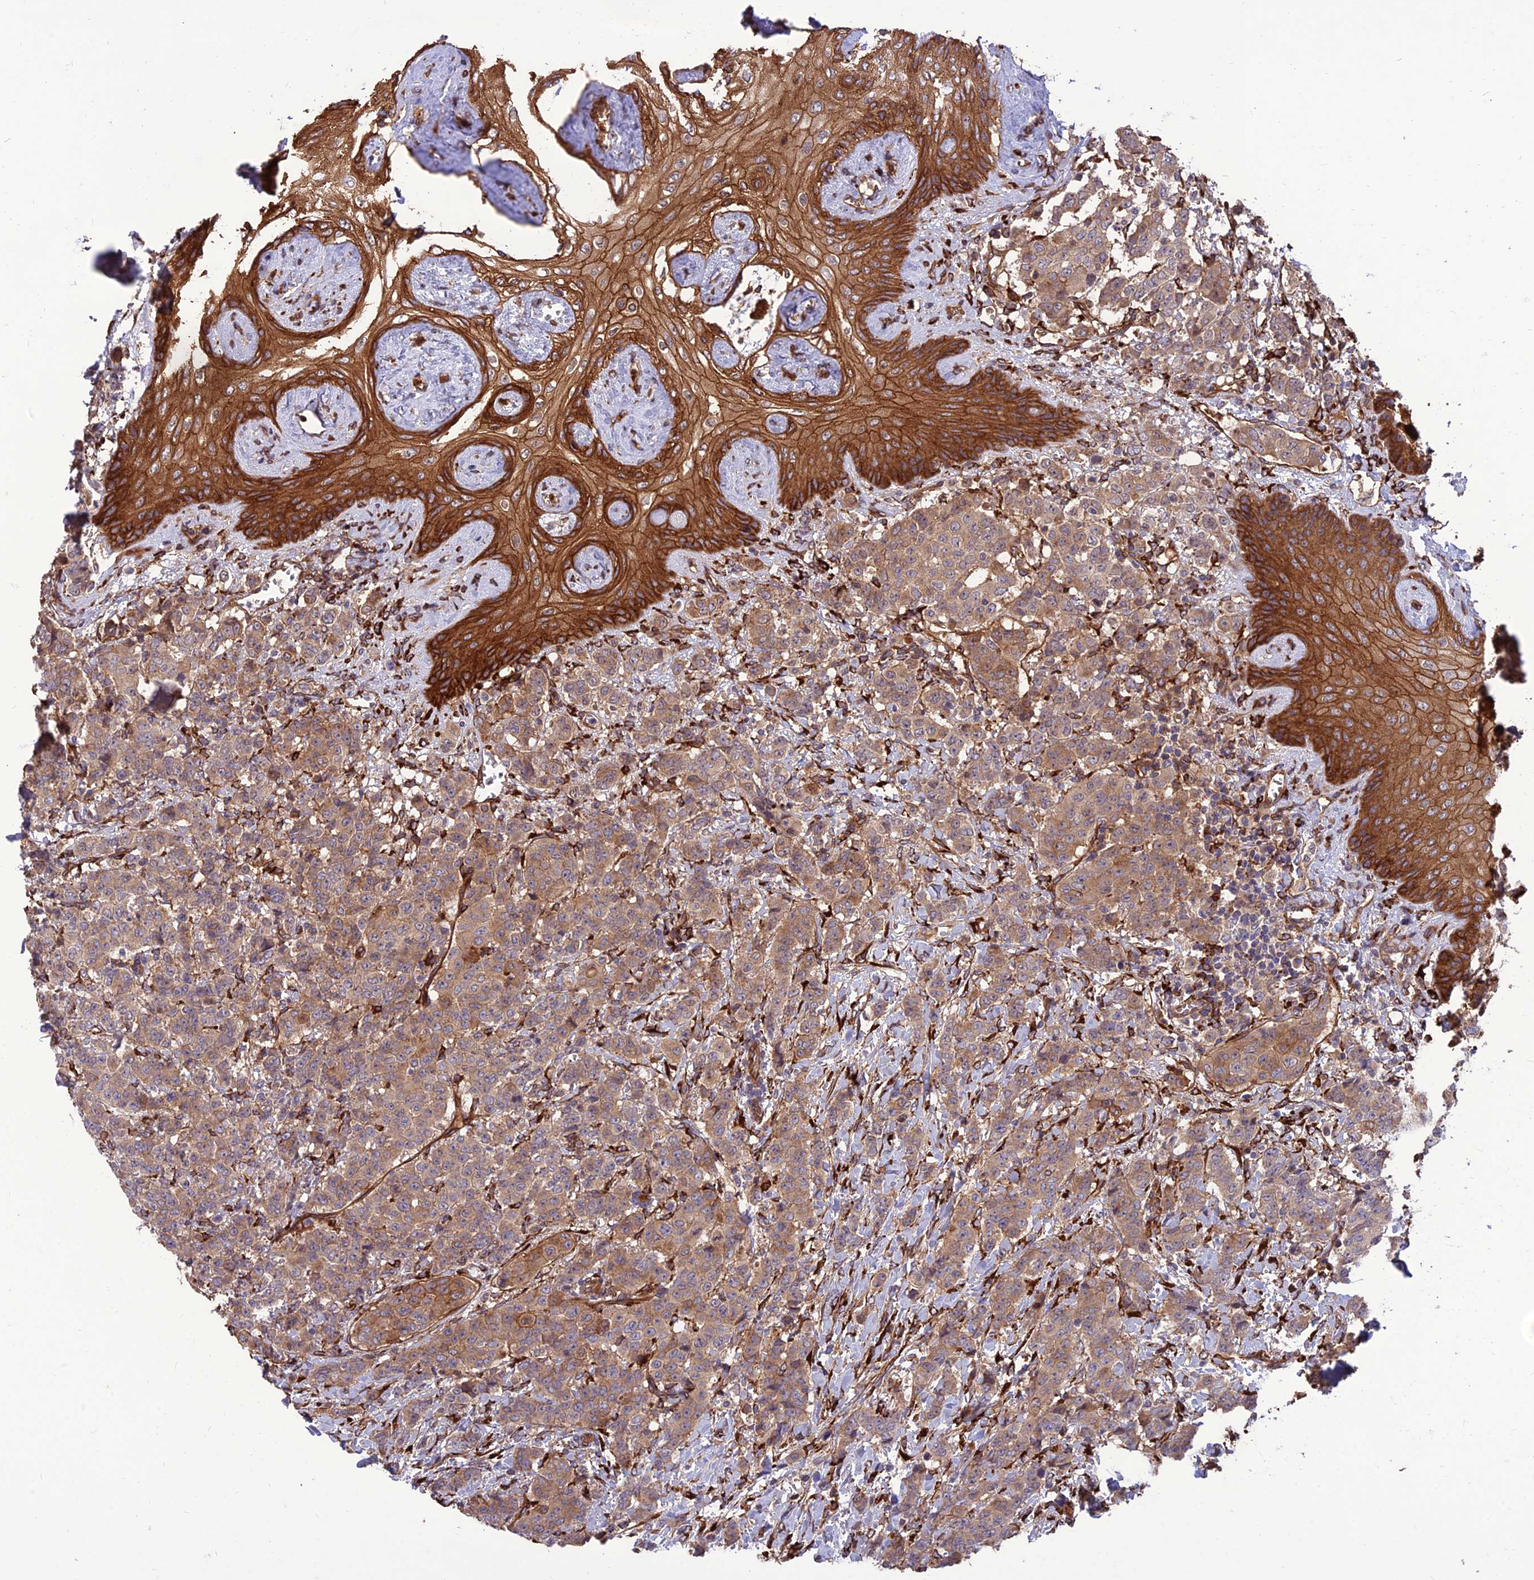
{"staining": {"intensity": "moderate", "quantity": ">75%", "location": "cytoplasmic/membranous"}, "tissue": "breast cancer", "cell_type": "Tumor cells", "image_type": "cancer", "snomed": [{"axis": "morphology", "description": "Duct carcinoma"}, {"axis": "topography", "description": "Breast"}], "caption": "Human intraductal carcinoma (breast) stained with a brown dye reveals moderate cytoplasmic/membranous positive staining in approximately >75% of tumor cells.", "gene": "CRTAP", "patient": {"sex": "female", "age": 40}}